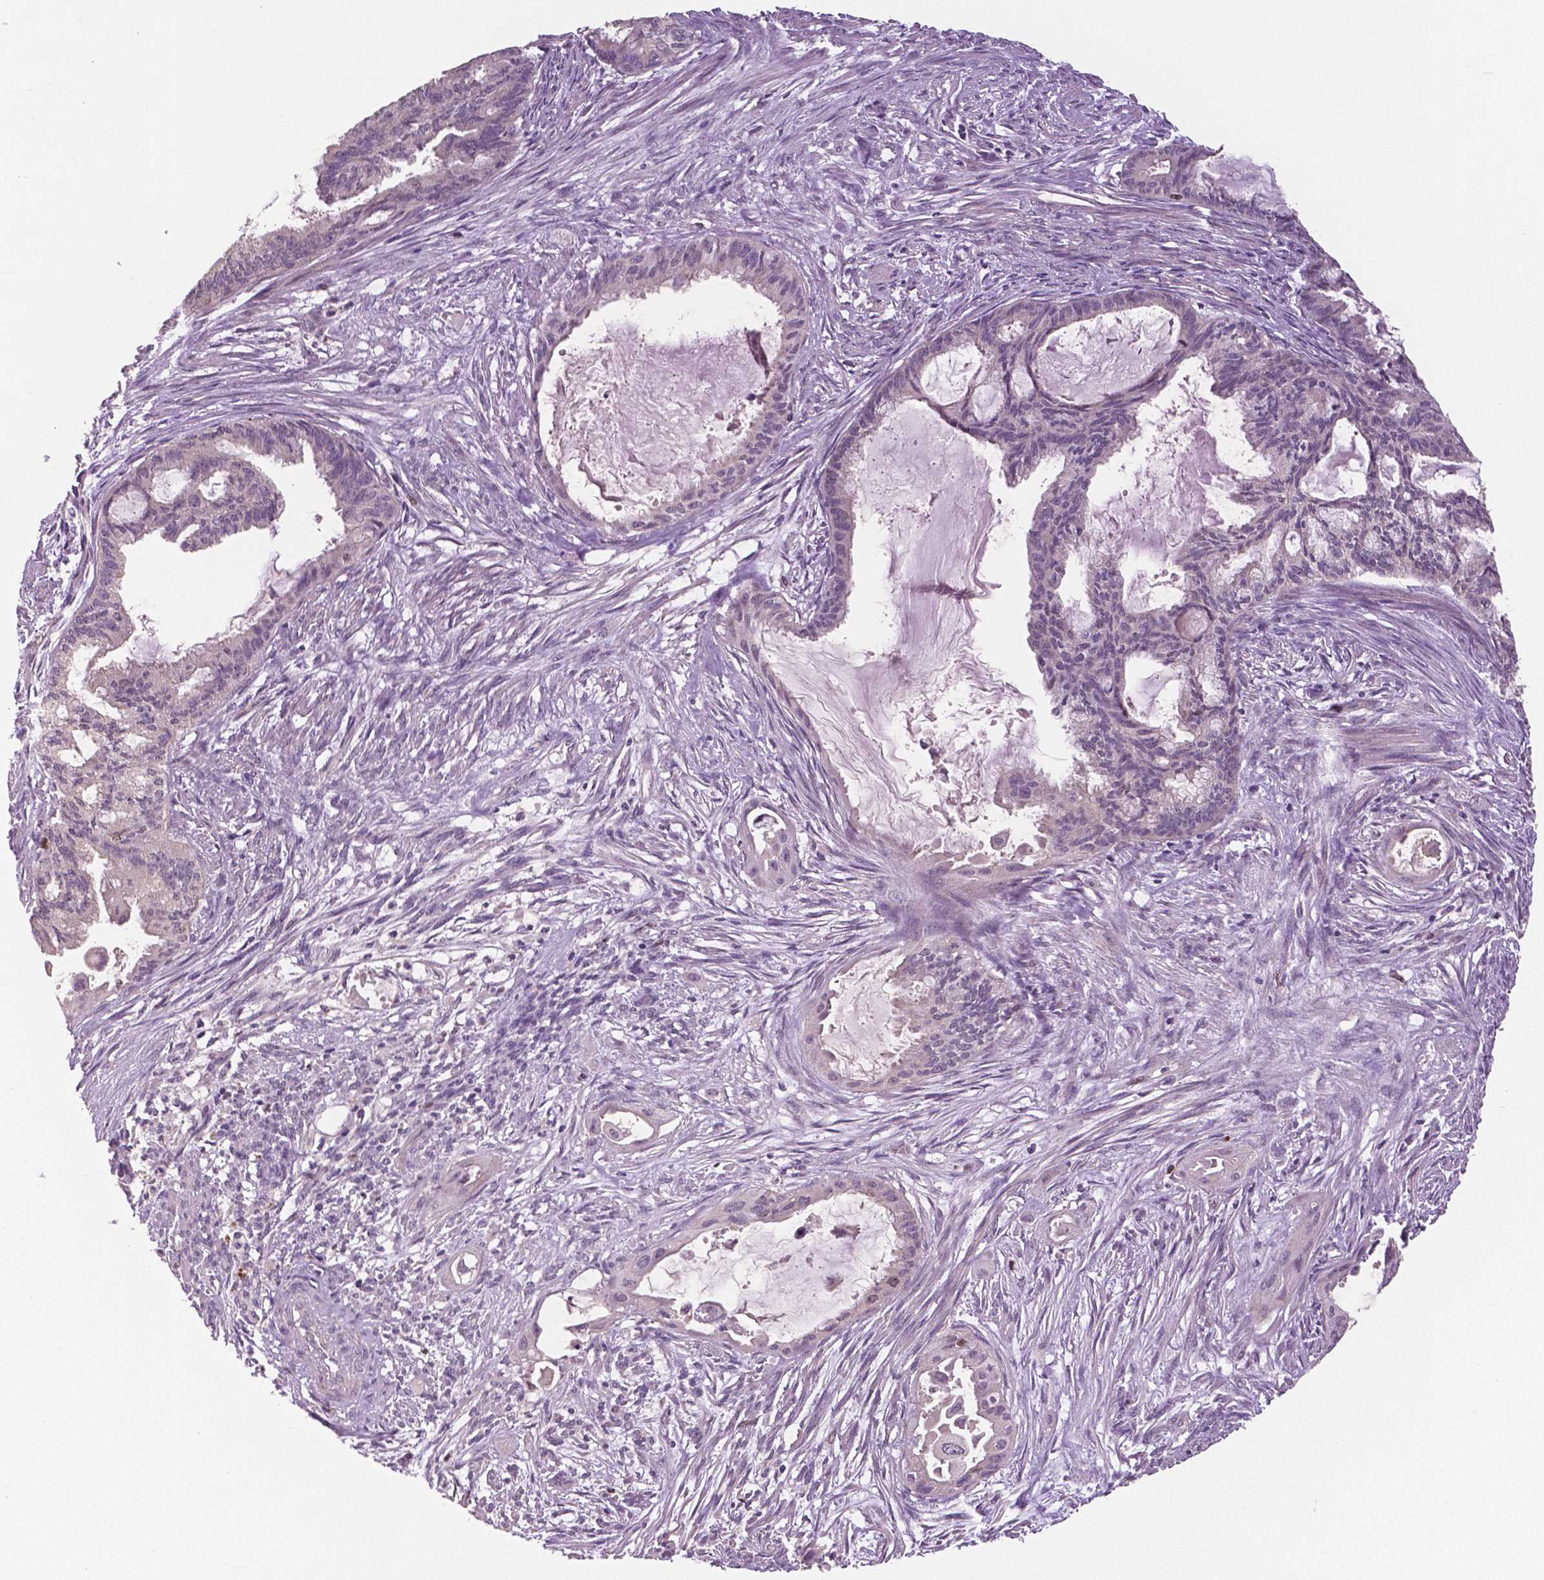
{"staining": {"intensity": "negative", "quantity": "none", "location": "none"}, "tissue": "endometrial cancer", "cell_type": "Tumor cells", "image_type": "cancer", "snomed": [{"axis": "morphology", "description": "Adenocarcinoma, NOS"}, {"axis": "topography", "description": "Endometrium"}], "caption": "Tumor cells are negative for brown protein staining in endometrial cancer.", "gene": "MKI67", "patient": {"sex": "female", "age": 86}}